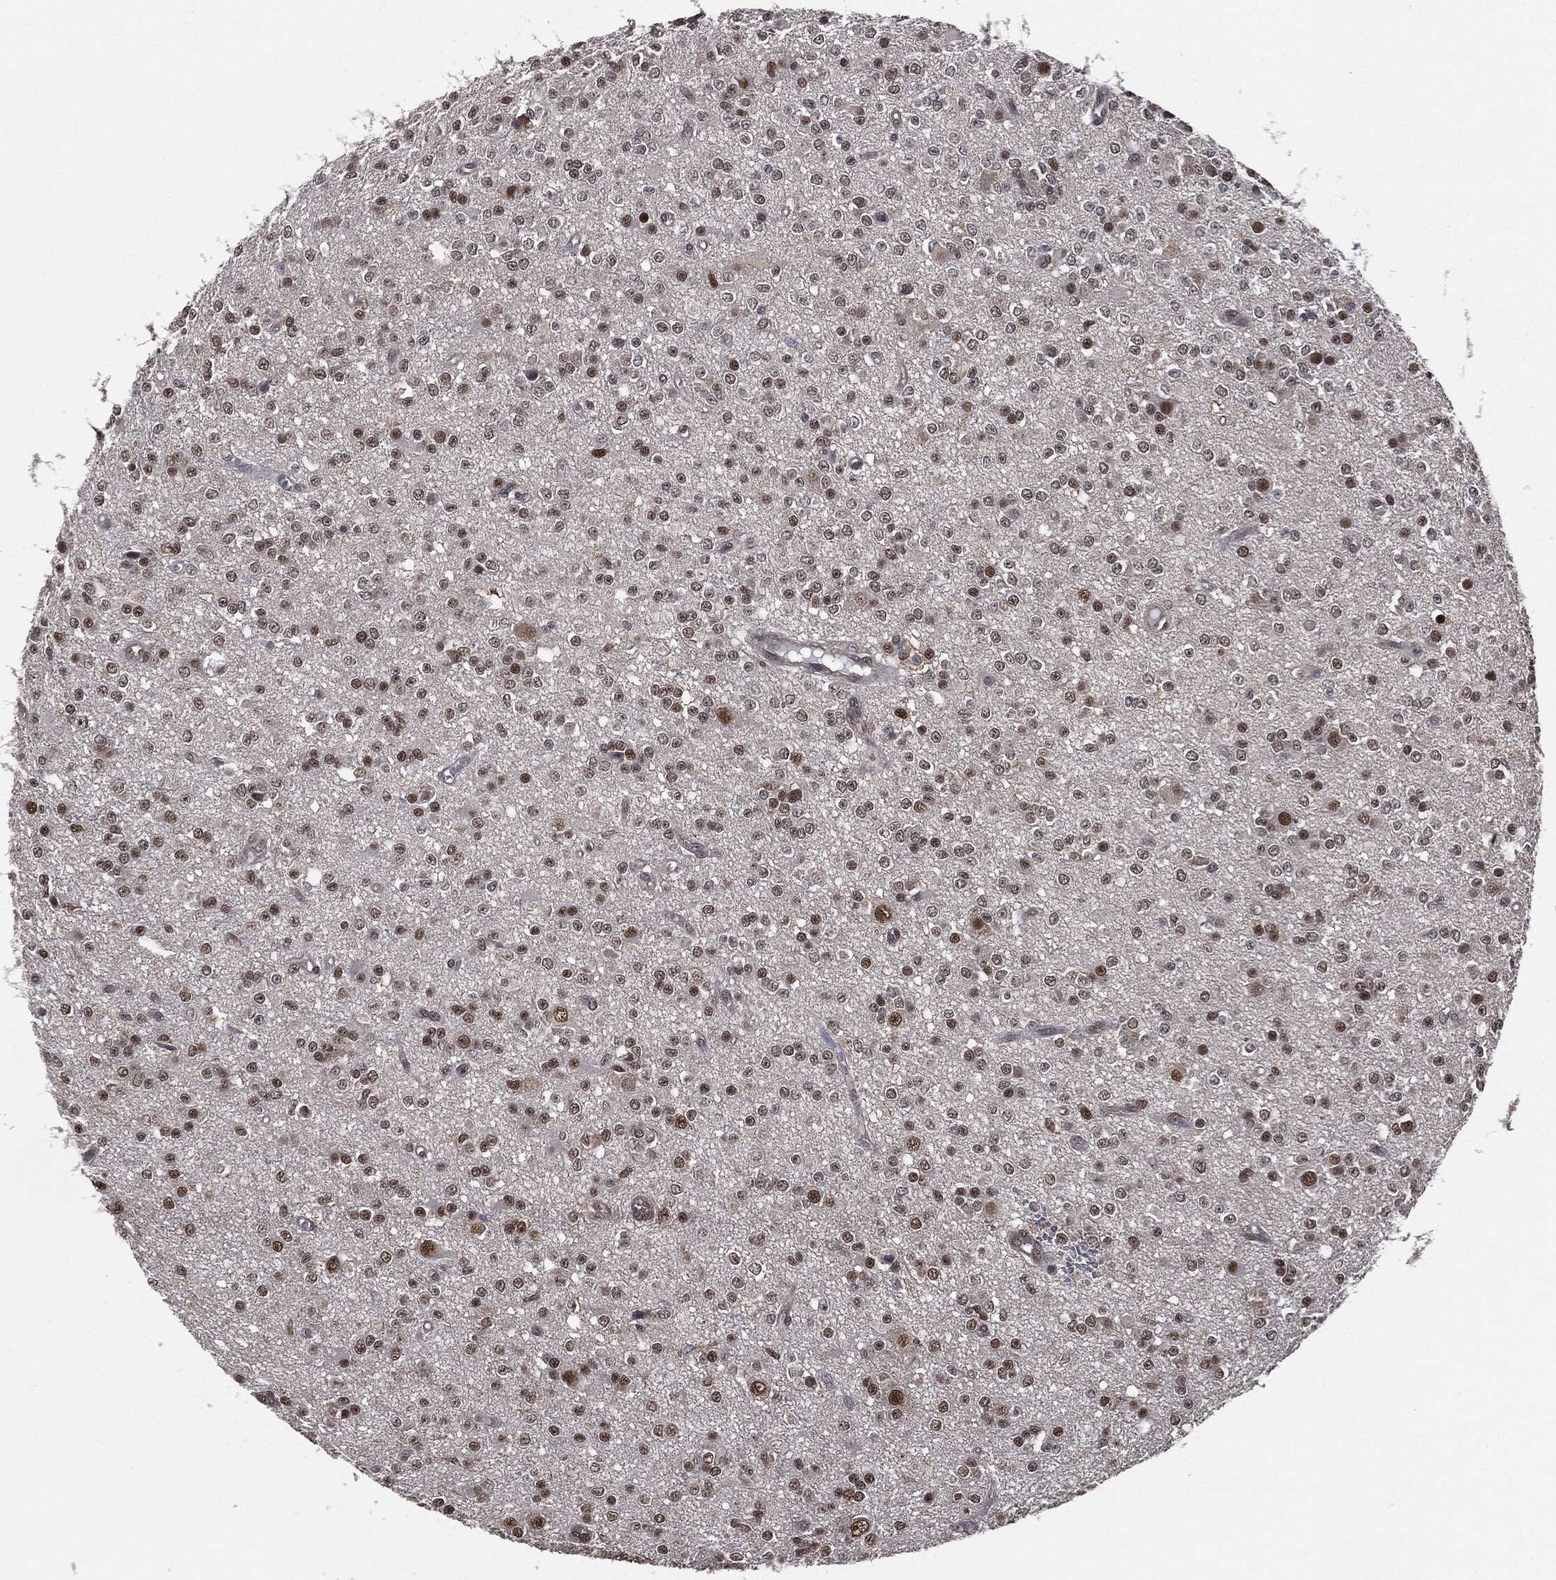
{"staining": {"intensity": "moderate", "quantity": "25%-75%", "location": "nuclear"}, "tissue": "glioma", "cell_type": "Tumor cells", "image_type": "cancer", "snomed": [{"axis": "morphology", "description": "Glioma, malignant, Low grade"}, {"axis": "topography", "description": "Brain"}], "caption": "Approximately 25%-75% of tumor cells in human low-grade glioma (malignant) exhibit moderate nuclear protein expression as visualized by brown immunohistochemical staining.", "gene": "SHLD2", "patient": {"sex": "female", "age": 45}}